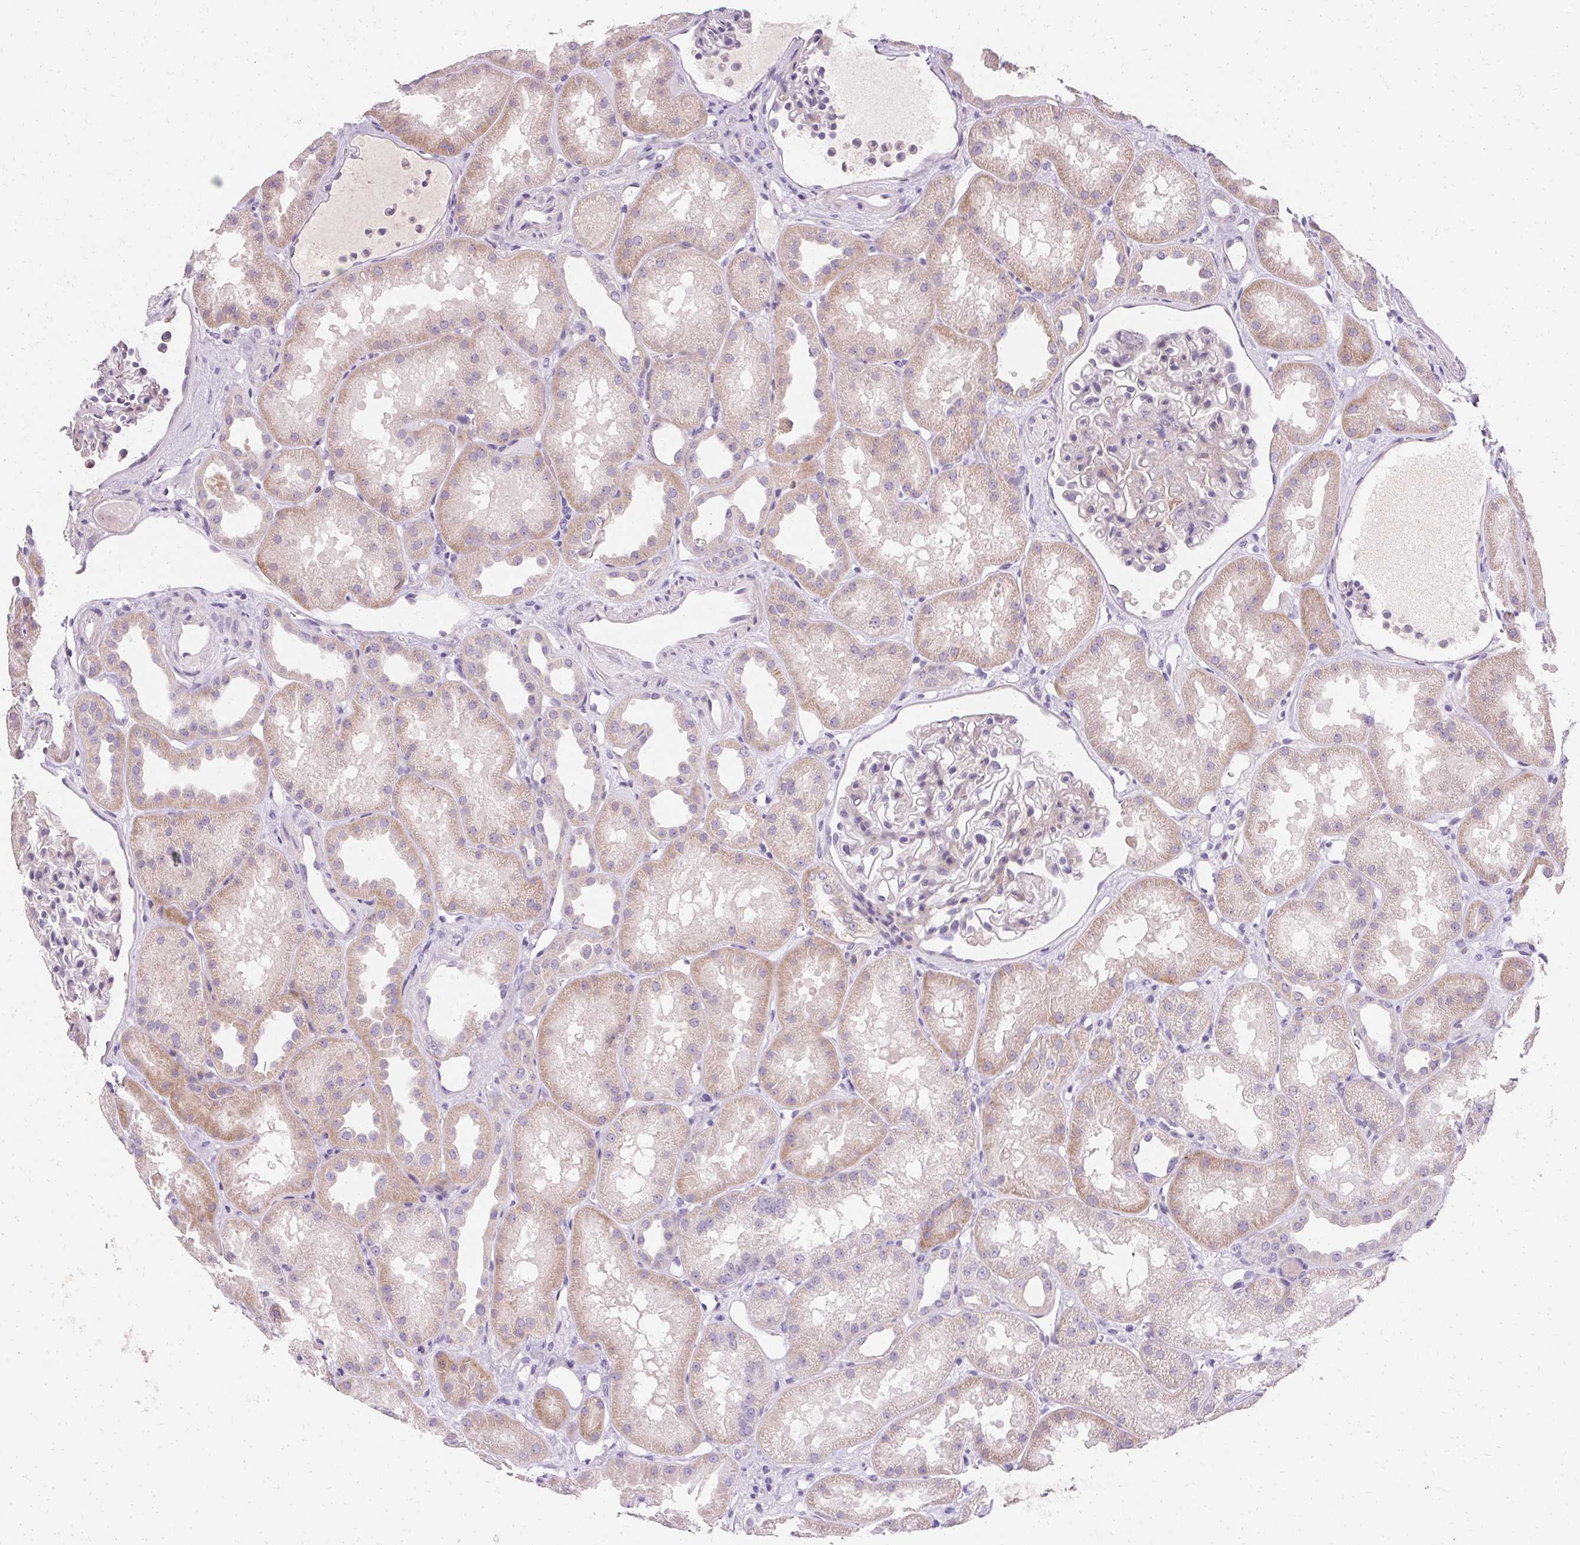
{"staining": {"intensity": "negative", "quantity": "none", "location": "none"}, "tissue": "kidney", "cell_type": "Cells in glomeruli", "image_type": "normal", "snomed": [{"axis": "morphology", "description": "Normal tissue, NOS"}, {"axis": "topography", "description": "Kidney"}], "caption": "Immunohistochemistry of benign kidney shows no positivity in cells in glomeruli. (Stains: DAB immunohistochemistry with hematoxylin counter stain, Microscopy: brightfield microscopy at high magnification).", "gene": "TRIP13", "patient": {"sex": "male", "age": 61}}